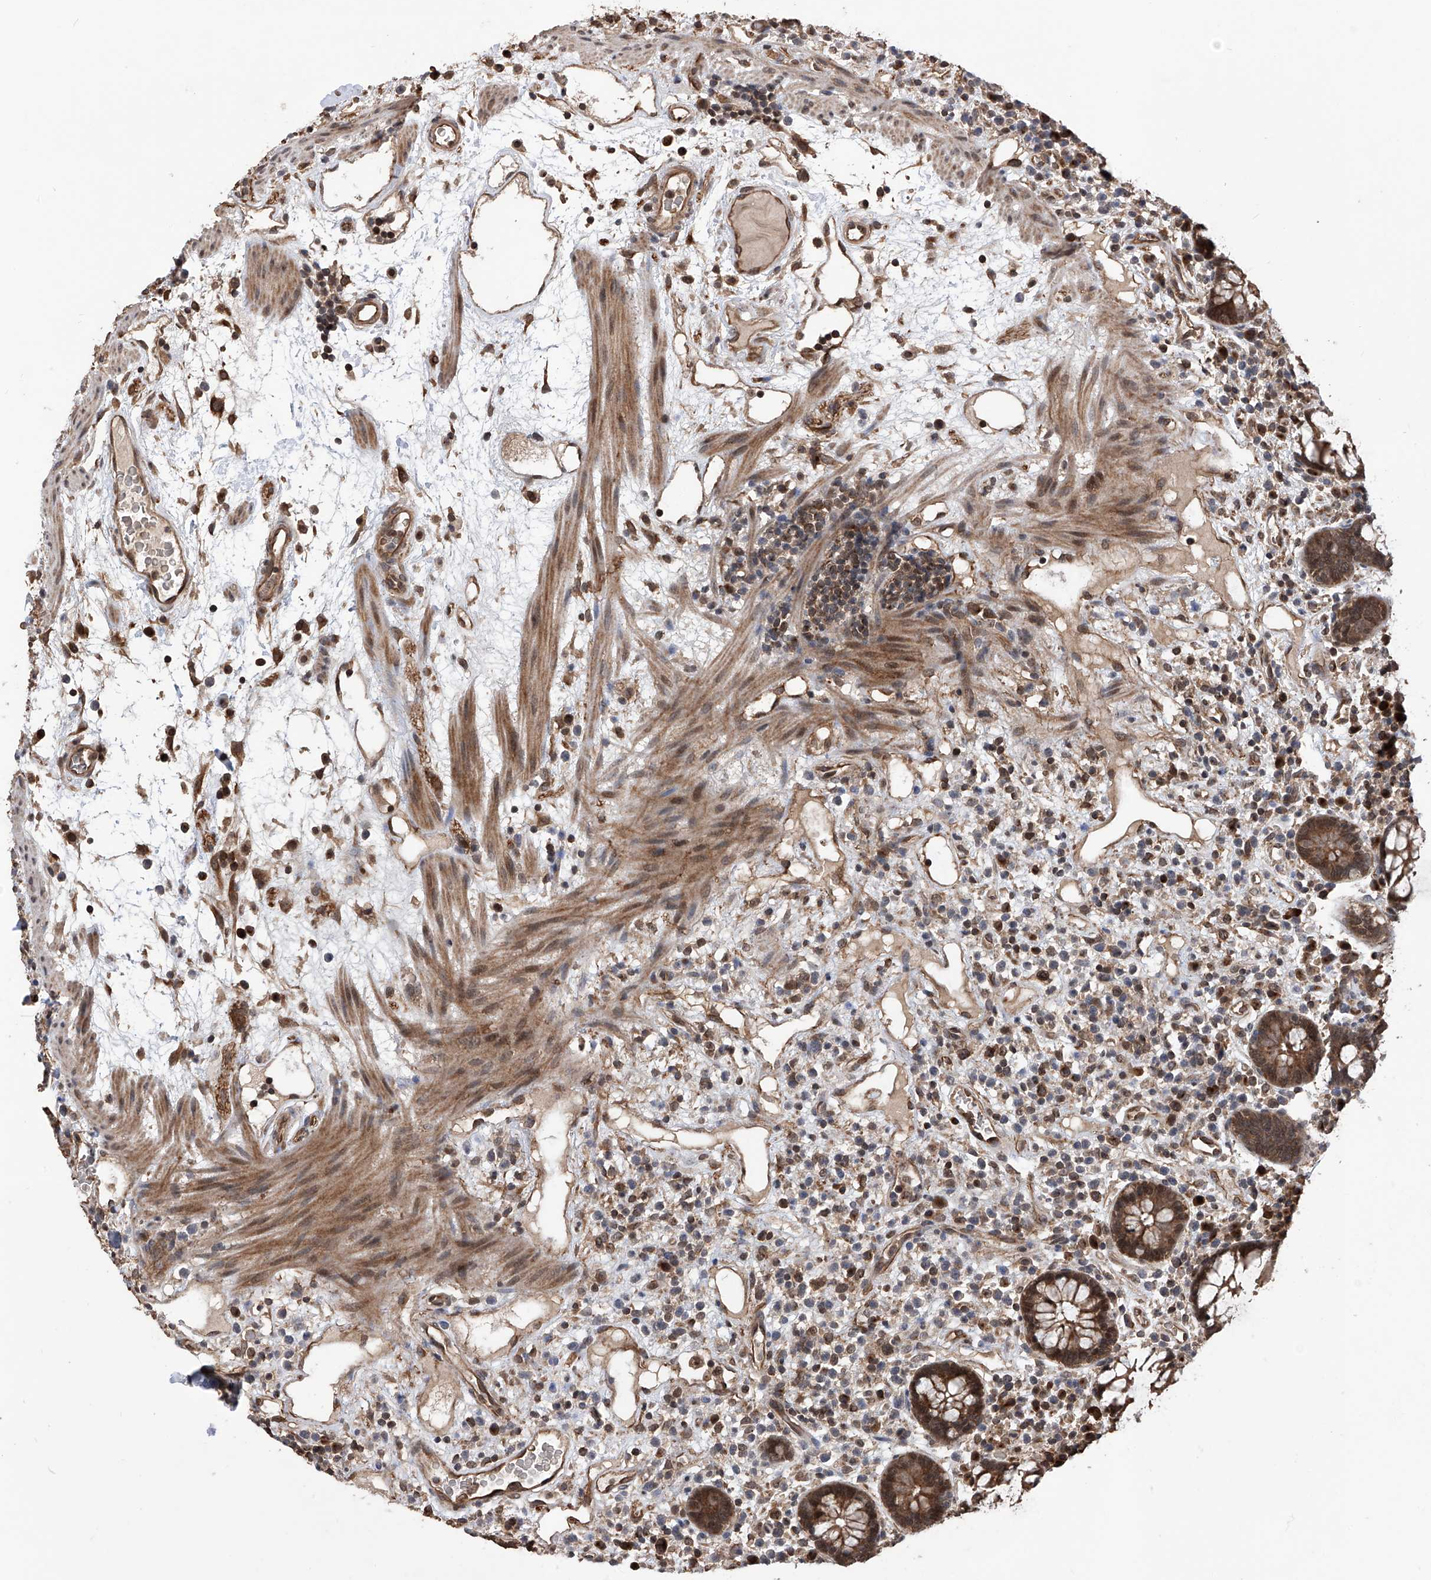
{"staining": {"intensity": "moderate", "quantity": ">75%", "location": "cytoplasmic/membranous,nuclear"}, "tissue": "colon", "cell_type": "Endothelial cells", "image_type": "normal", "snomed": [{"axis": "morphology", "description": "Normal tissue, NOS"}, {"axis": "topography", "description": "Colon"}], "caption": "Endothelial cells show medium levels of moderate cytoplasmic/membranous,nuclear expression in about >75% of cells in unremarkable colon. The staining was performed using DAB (3,3'-diaminobenzidine), with brown indicating positive protein expression. Nuclei are stained blue with hematoxylin.", "gene": "LYSMD4", "patient": {"sex": "female", "age": 79}}